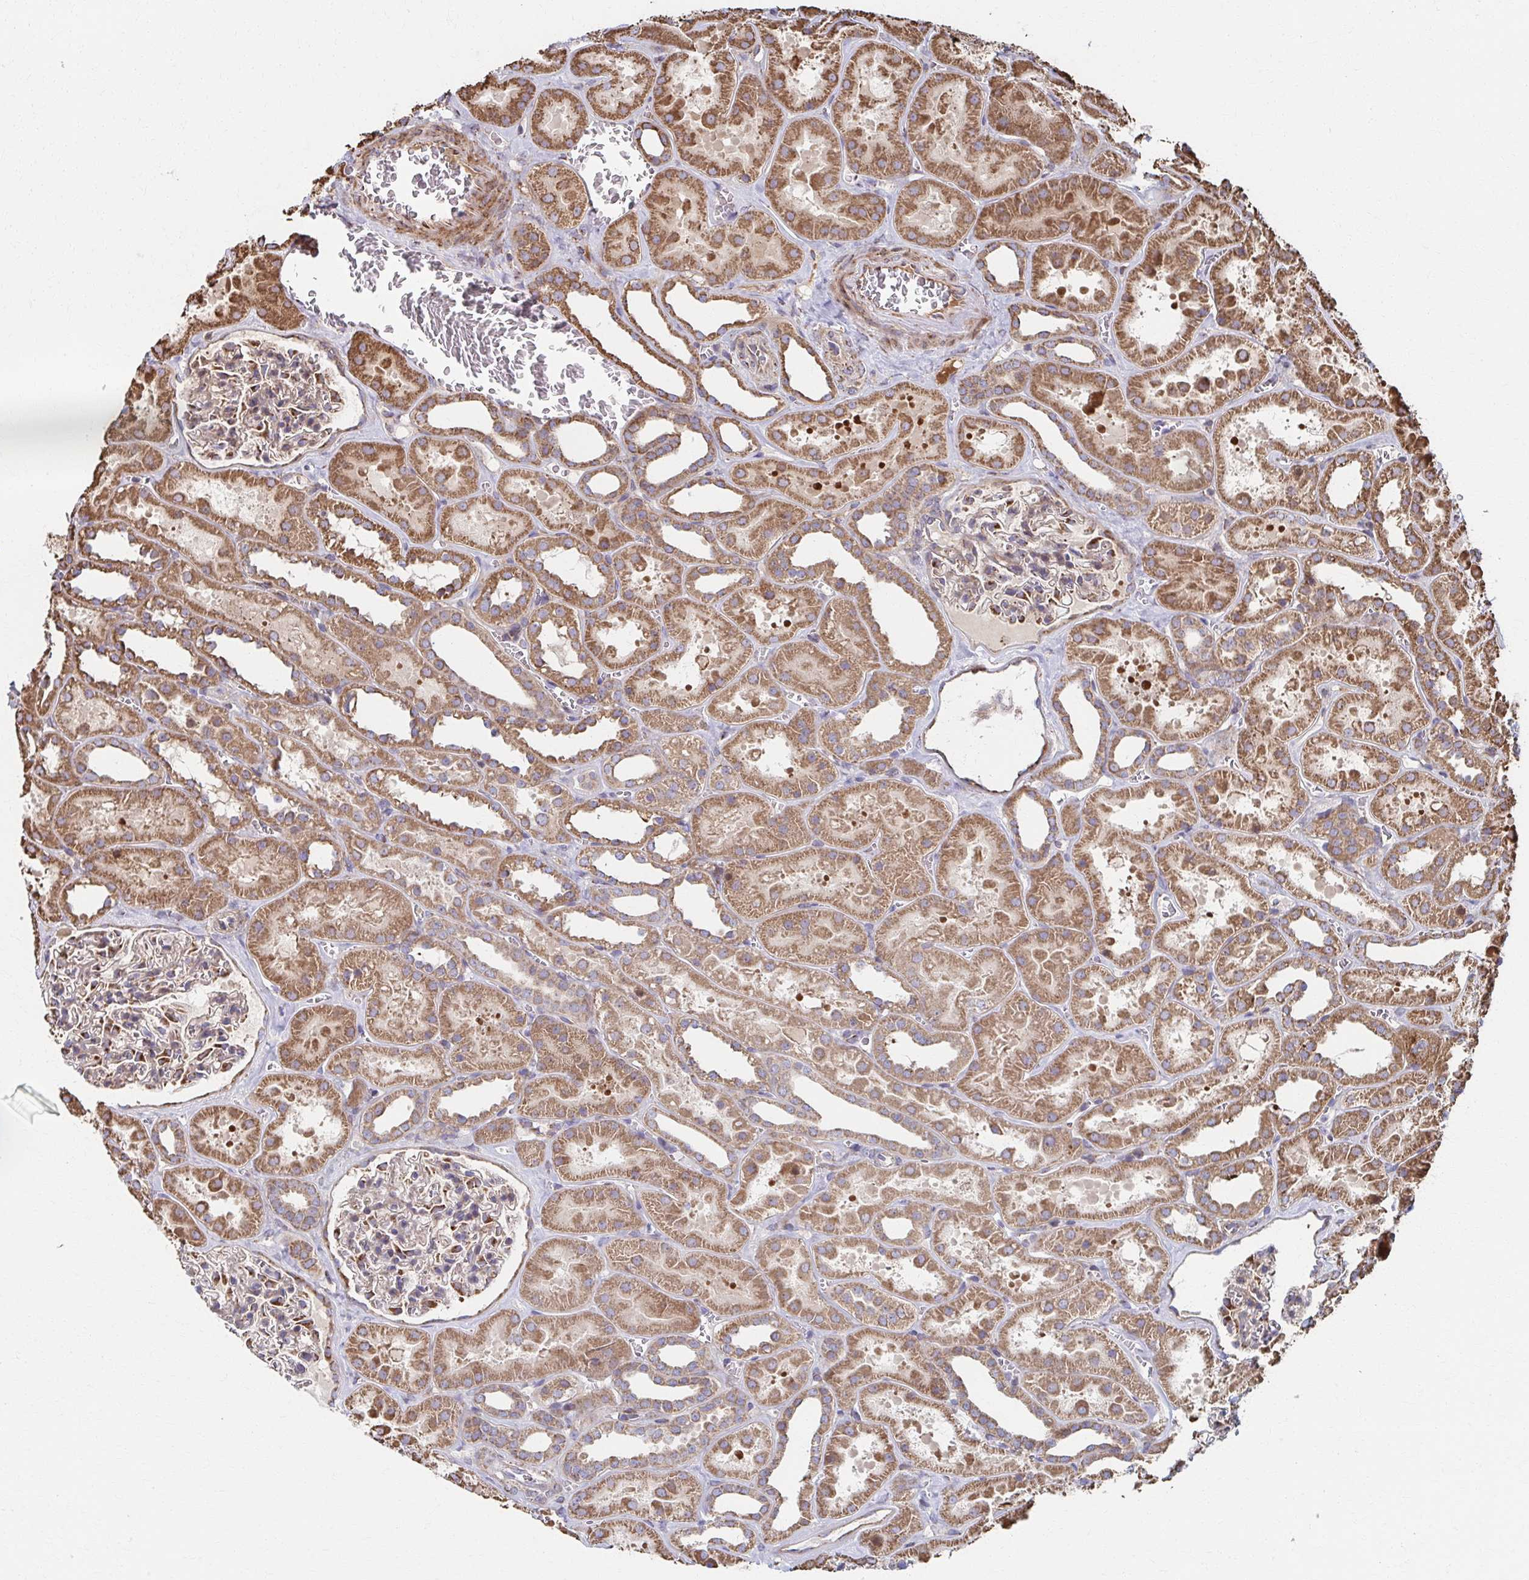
{"staining": {"intensity": "weak", "quantity": "25%-75%", "location": "cytoplasmic/membranous"}, "tissue": "kidney", "cell_type": "Cells in glomeruli", "image_type": "normal", "snomed": [{"axis": "morphology", "description": "Normal tissue, NOS"}, {"axis": "topography", "description": "Kidney"}], "caption": "A brown stain highlights weak cytoplasmic/membranous staining of a protein in cells in glomeruli of benign human kidney.", "gene": "SAT1", "patient": {"sex": "female", "age": 41}}